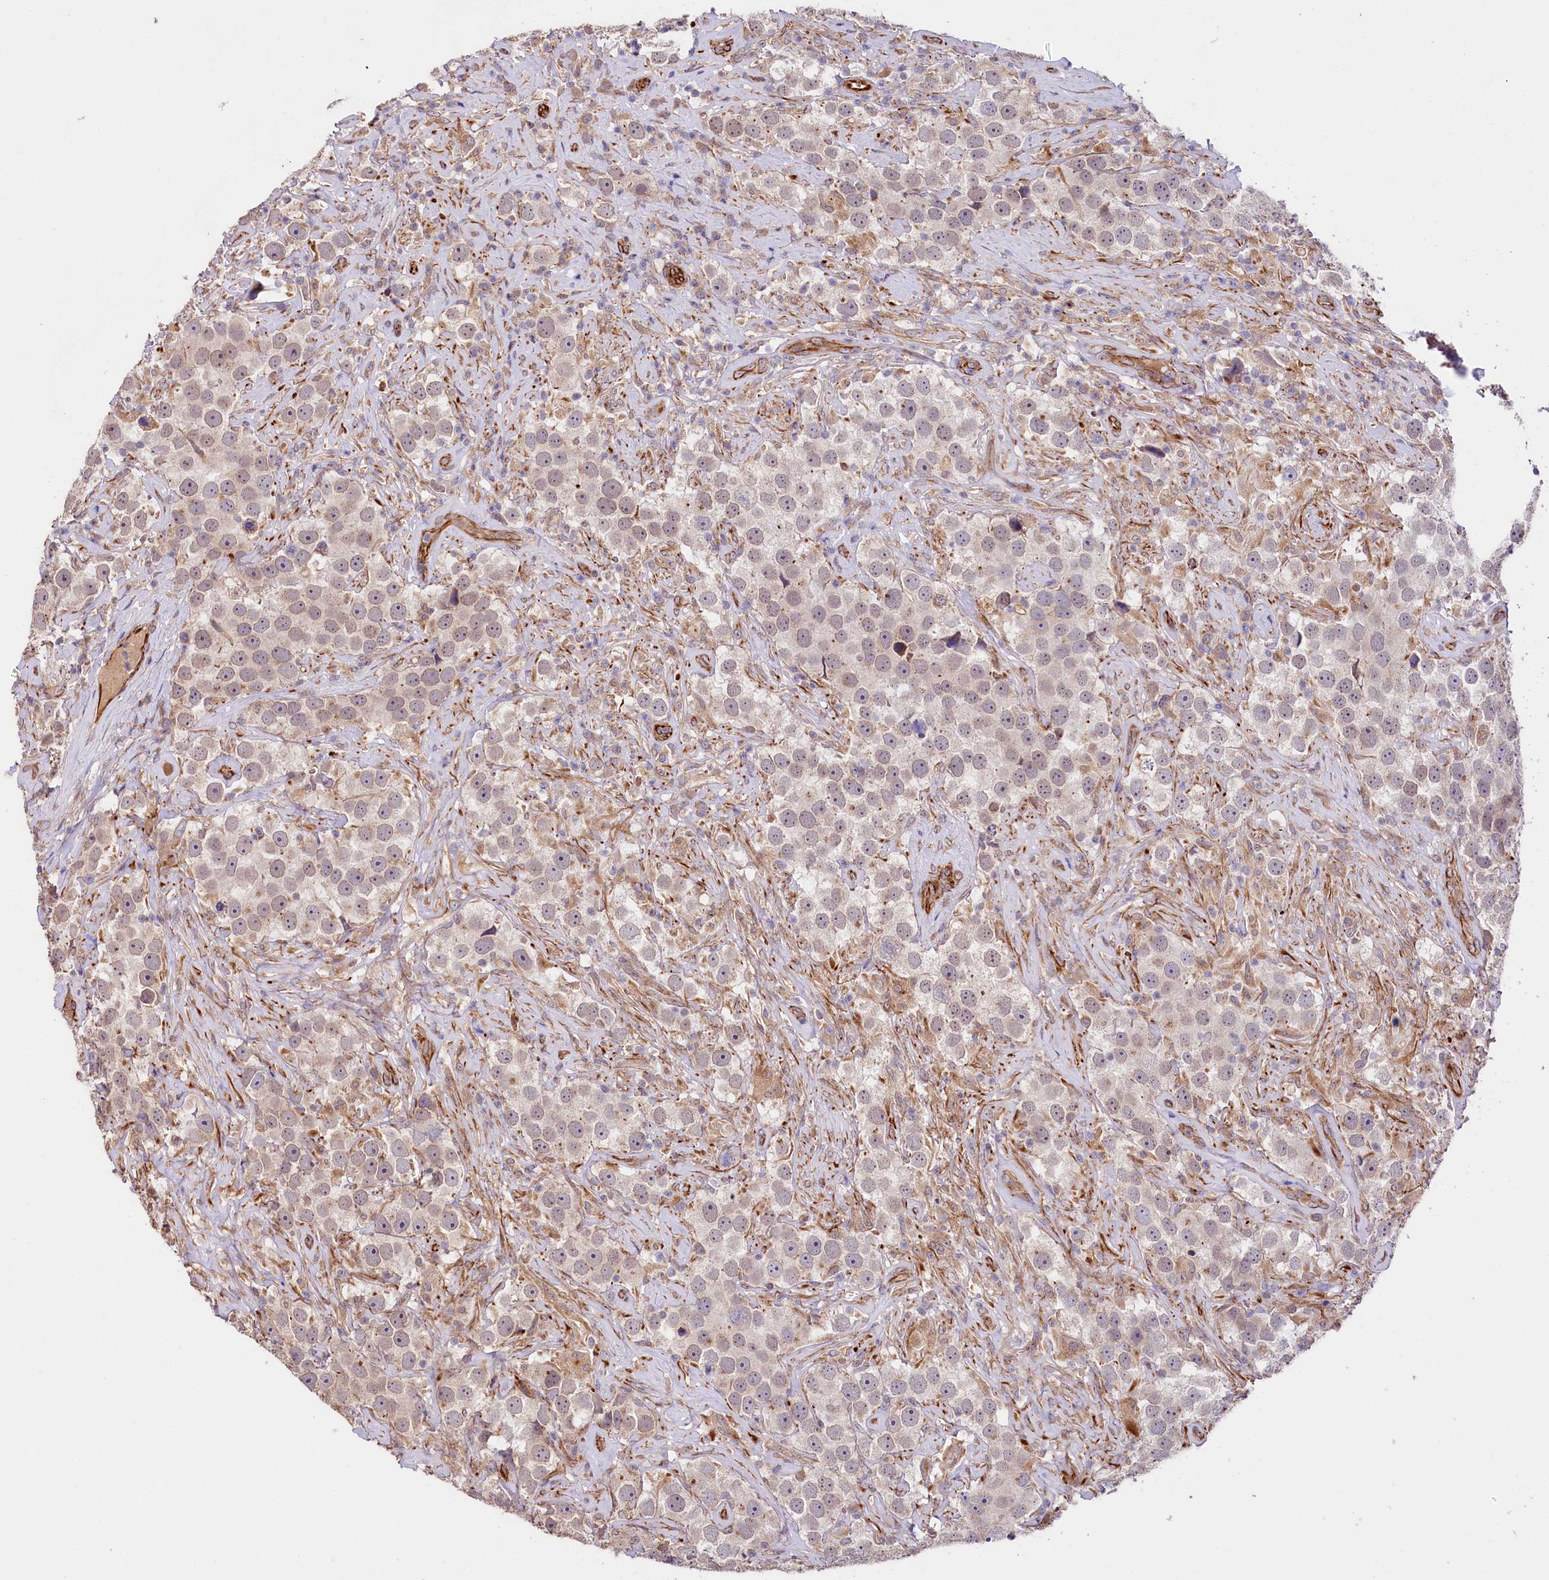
{"staining": {"intensity": "weak", "quantity": ">75%", "location": "cytoplasmic/membranous"}, "tissue": "testis cancer", "cell_type": "Tumor cells", "image_type": "cancer", "snomed": [{"axis": "morphology", "description": "Seminoma, NOS"}, {"axis": "topography", "description": "Testis"}], "caption": "Immunohistochemical staining of testis seminoma reveals weak cytoplasmic/membranous protein expression in approximately >75% of tumor cells.", "gene": "TTC12", "patient": {"sex": "male", "age": 49}}